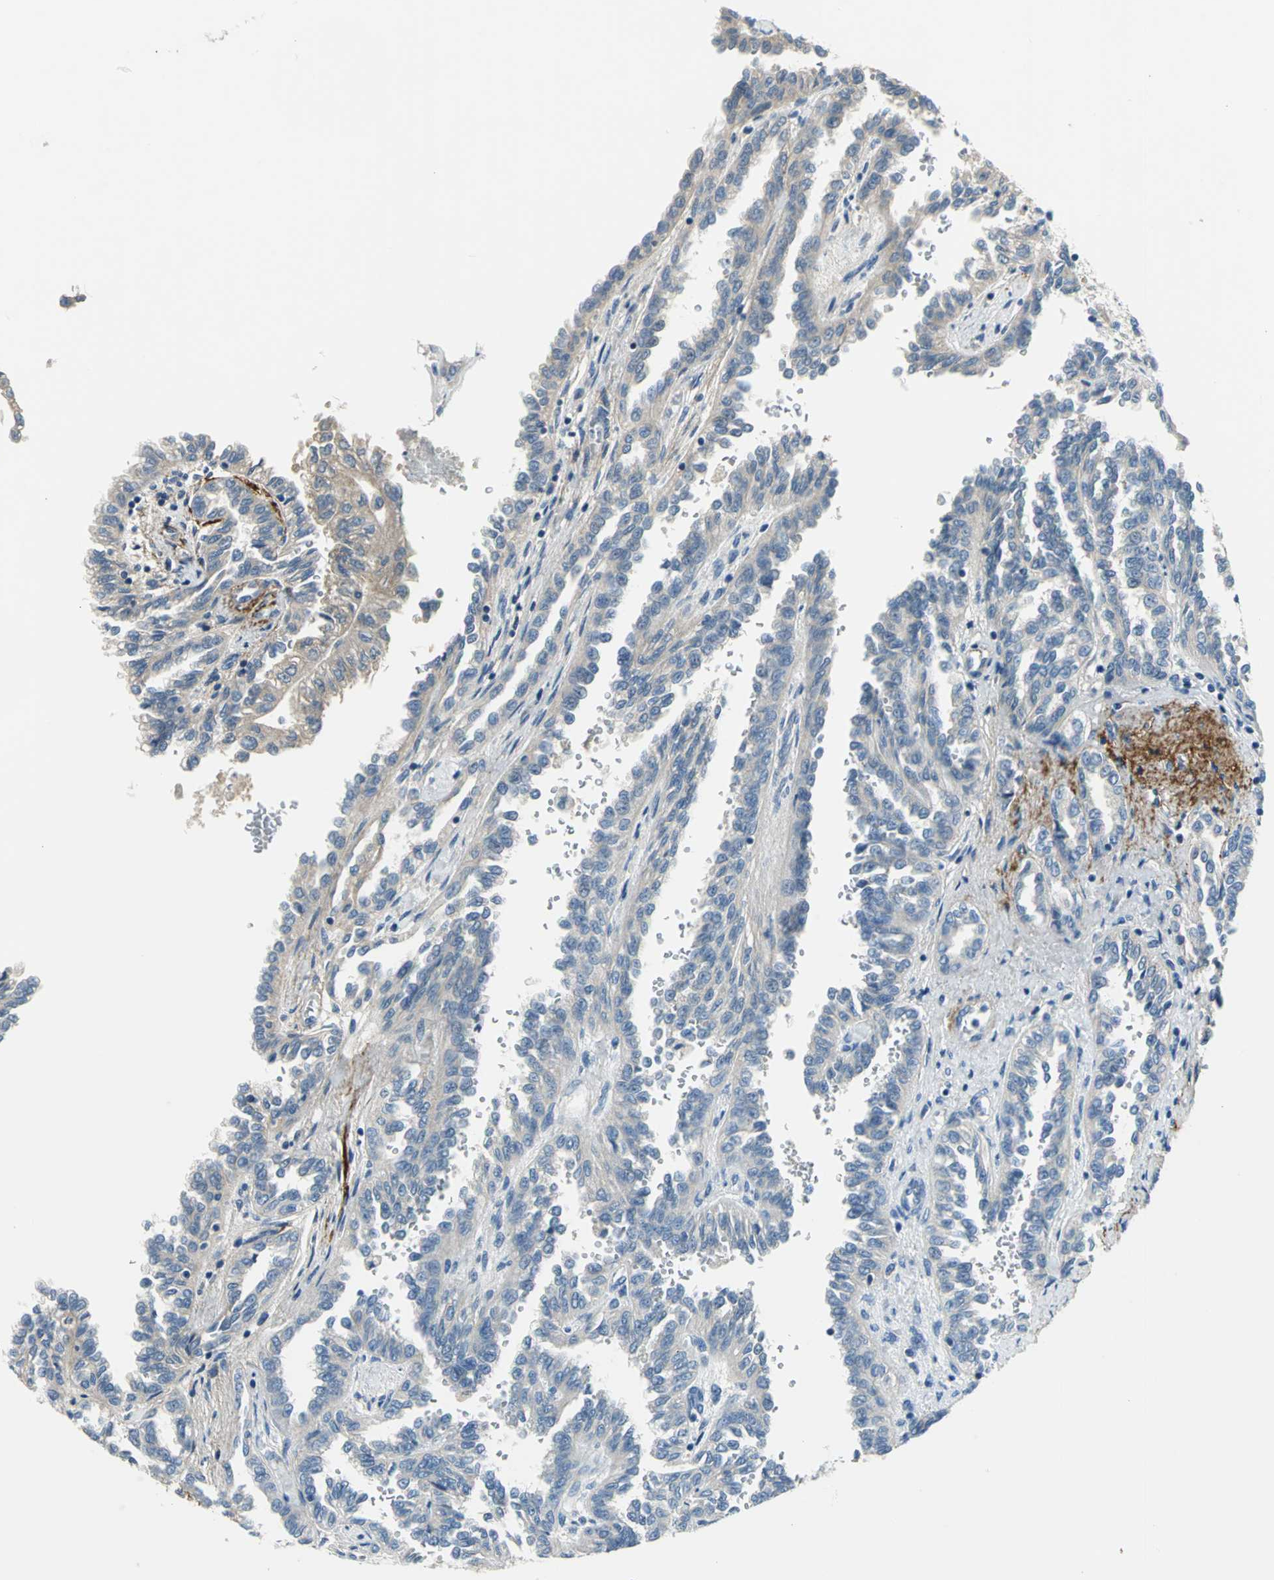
{"staining": {"intensity": "weak", "quantity": "<25%", "location": "cytoplasmic/membranous"}, "tissue": "renal cancer", "cell_type": "Tumor cells", "image_type": "cancer", "snomed": [{"axis": "morphology", "description": "Inflammation, NOS"}, {"axis": "morphology", "description": "Adenocarcinoma, NOS"}, {"axis": "topography", "description": "Kidney"}], "caption": "Tumor cells show no significant protein positivity in renal cancer. (Stains: DAB (3,3'-diaminobenzidine) immunohistochemistry (IHC) with hematoxylin counter stain, Microscopy: brightfield microscopy at high magnification).", "gene": "SLC16A7", "patient": {"sex": "male", "age": 68}}